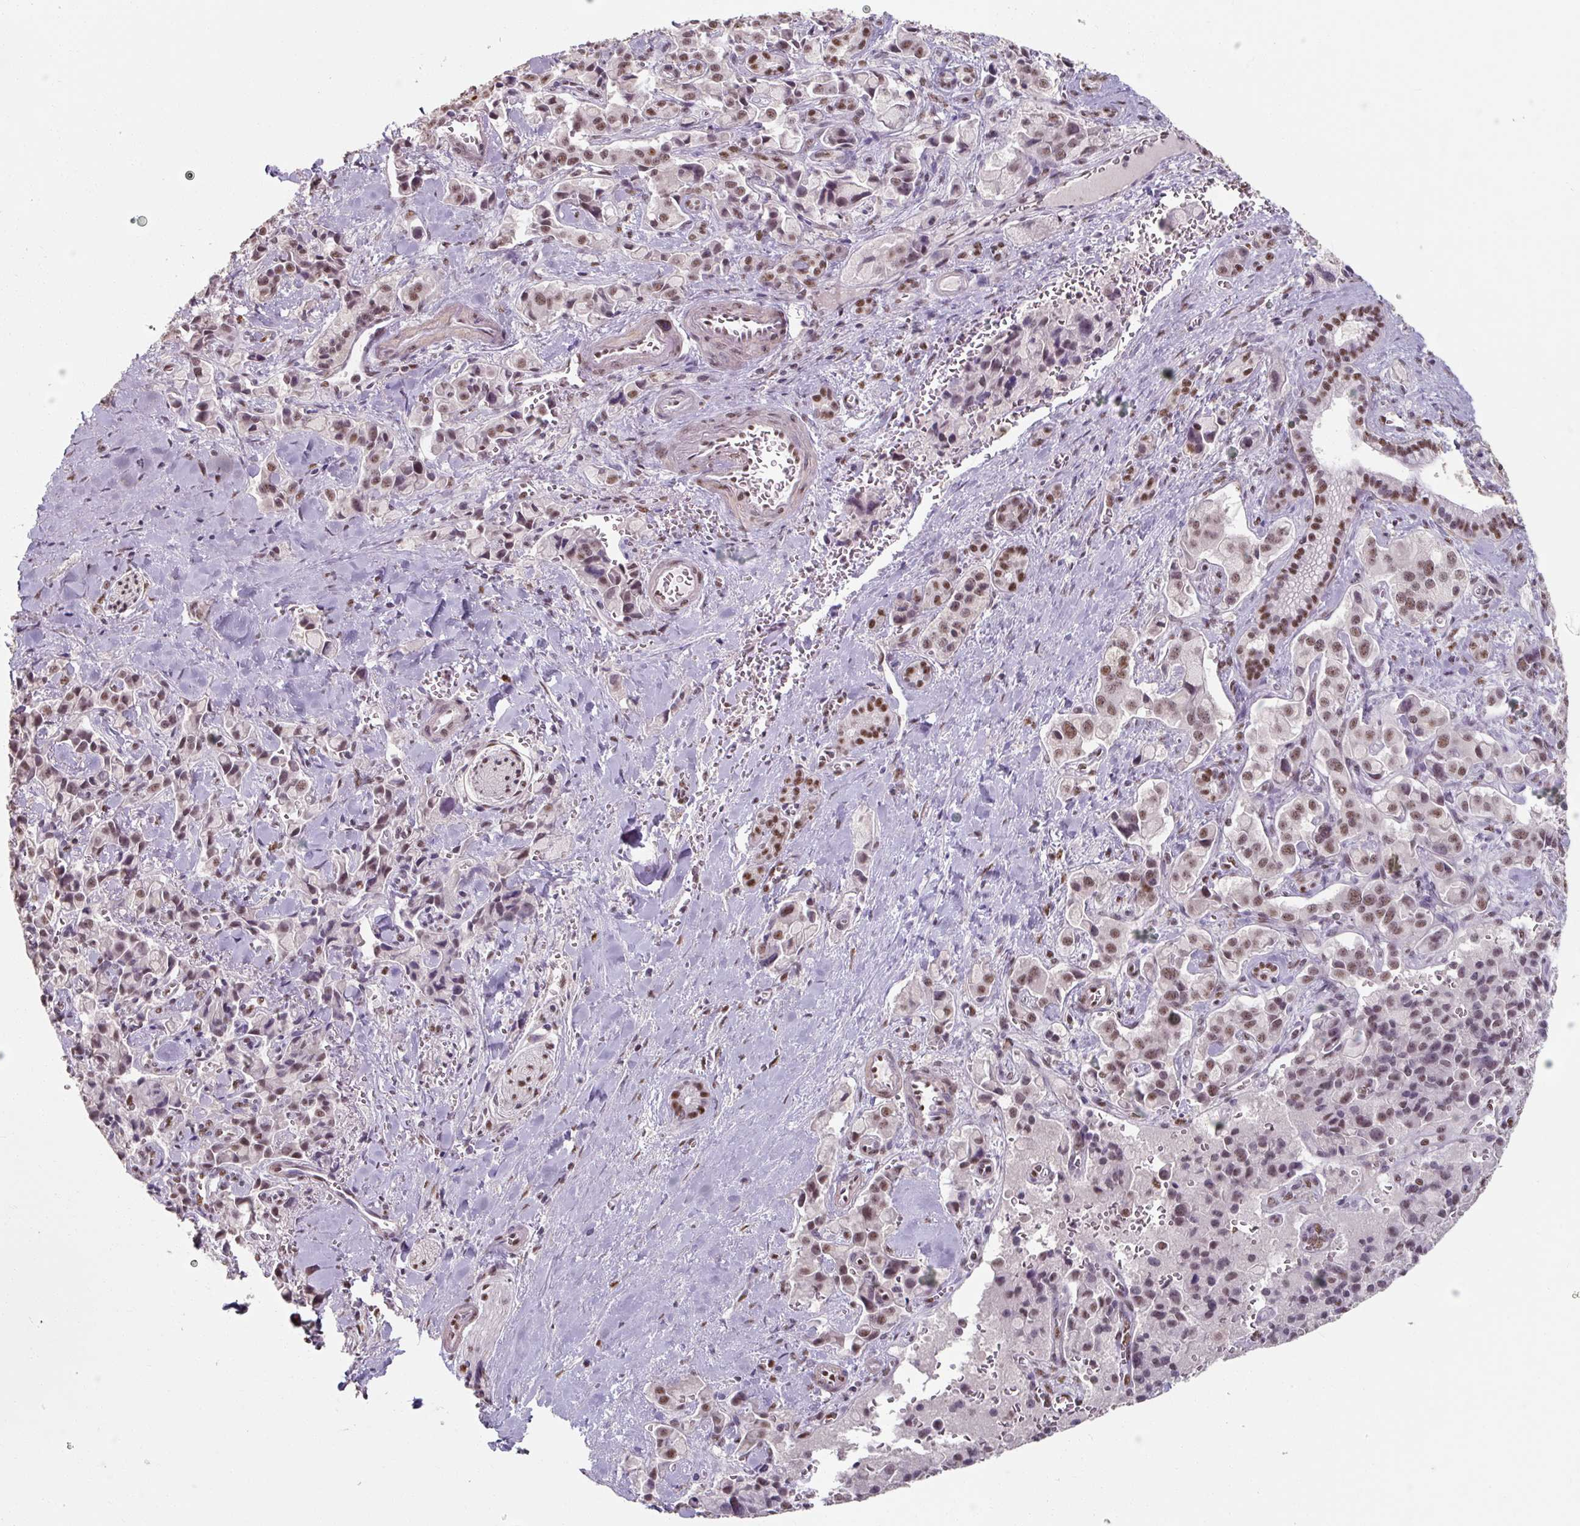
{"staining": {"intensity": "weak", "quantity": ">75%", "location": "nuclear"}, "tissue": "pancreatic cancer", "cell_type": "Tumor cells", "image_type": "cancer", "snomed": [{"axis": "morphology", "description": "Adenocarcinoma, NOS"}, {"axis": "topography", "description": "Pancreas"}], "caption": "Tumor cells display low levels of weak nuclear positivity in about >75% of cells in human adenocarcinoma (pancreatic). (brown staining indicates protein expression, while blue staining denotes nuclei).", "gene": "ZFTRAF1", "patient": {"sex": "male", "age": 65}}